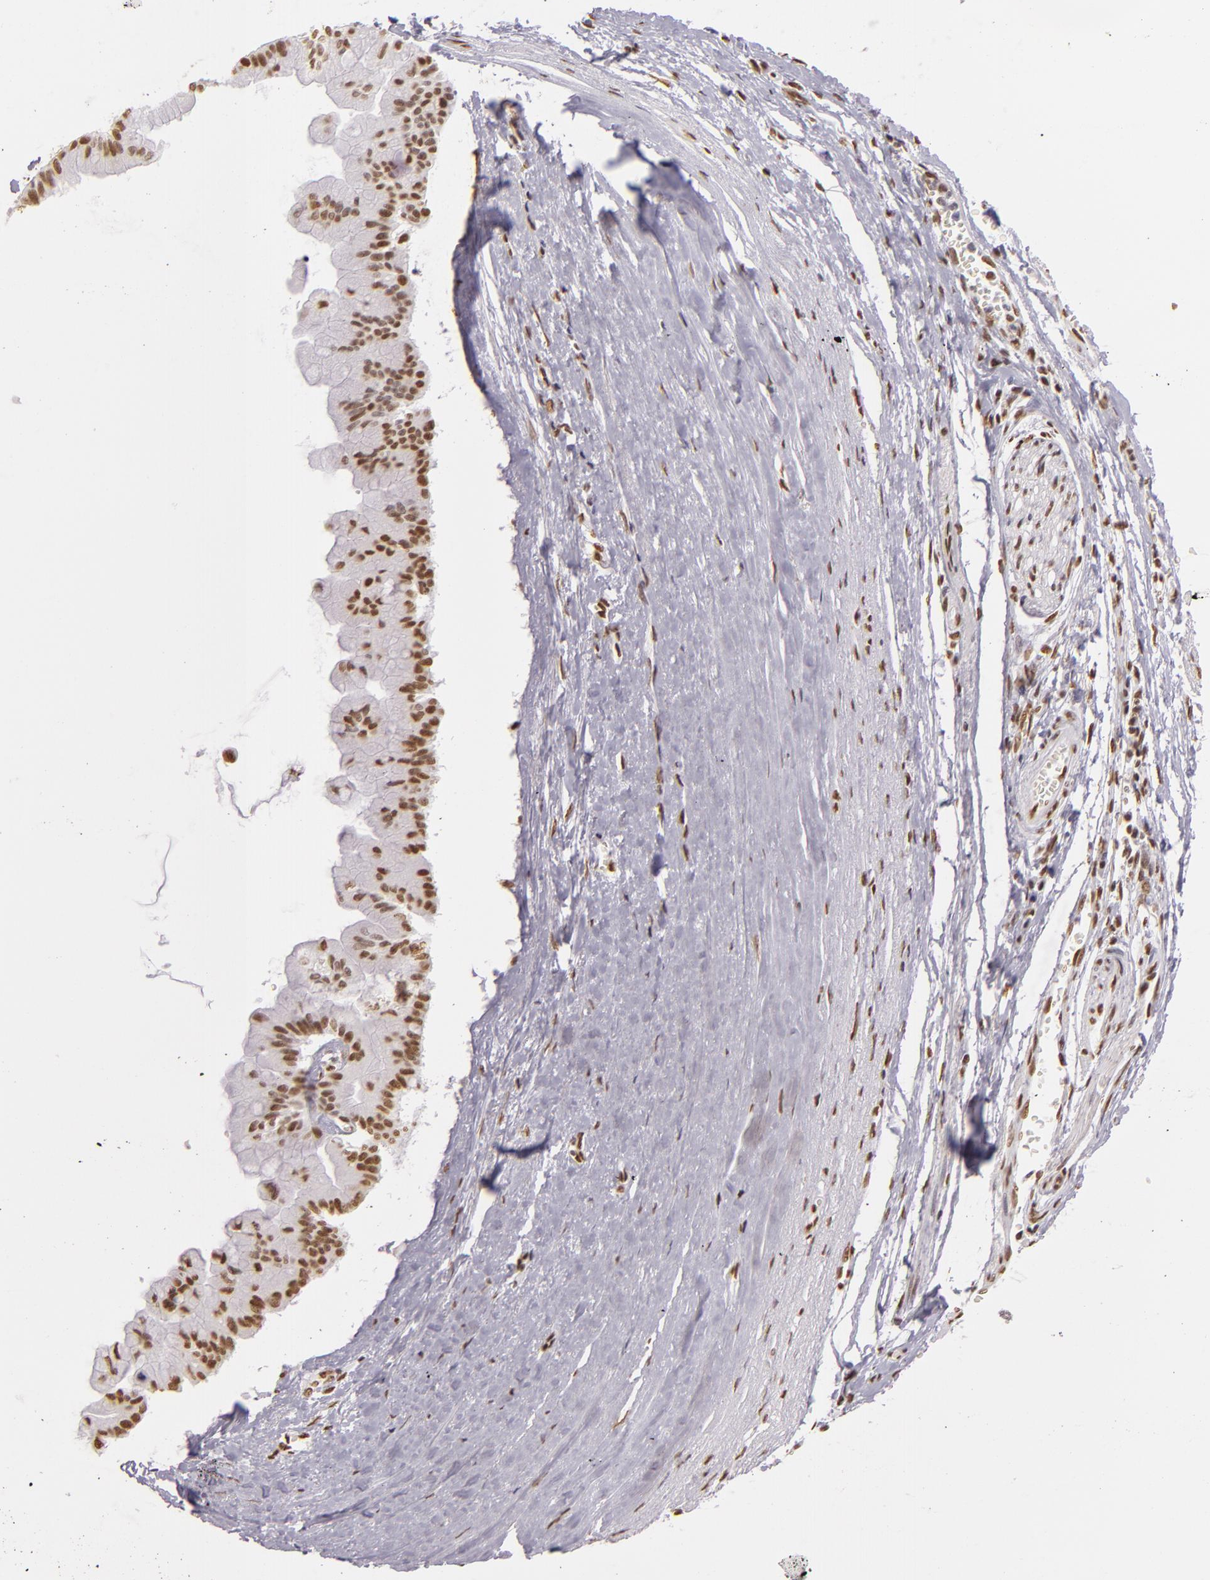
{"staining": {"intensity": "moderate", "quantity": "25%-75%", "location": "nuclear"}, "tissue": "liver cancer", "cell_type": "Tumor cells", "image_type": "cancer", "snomed": [{"axis": "morphology", "description": "Cholangiocarcinoma"}, {"axis": "topography", "description": "Liver"}], "caption": "A brown stain shows moderate nuclear positivity of a protein in human liver cholangiocarcinoma tumor cells.", "gene": "PAPOLA", "patient": {"sex": "female", "age": 79}}